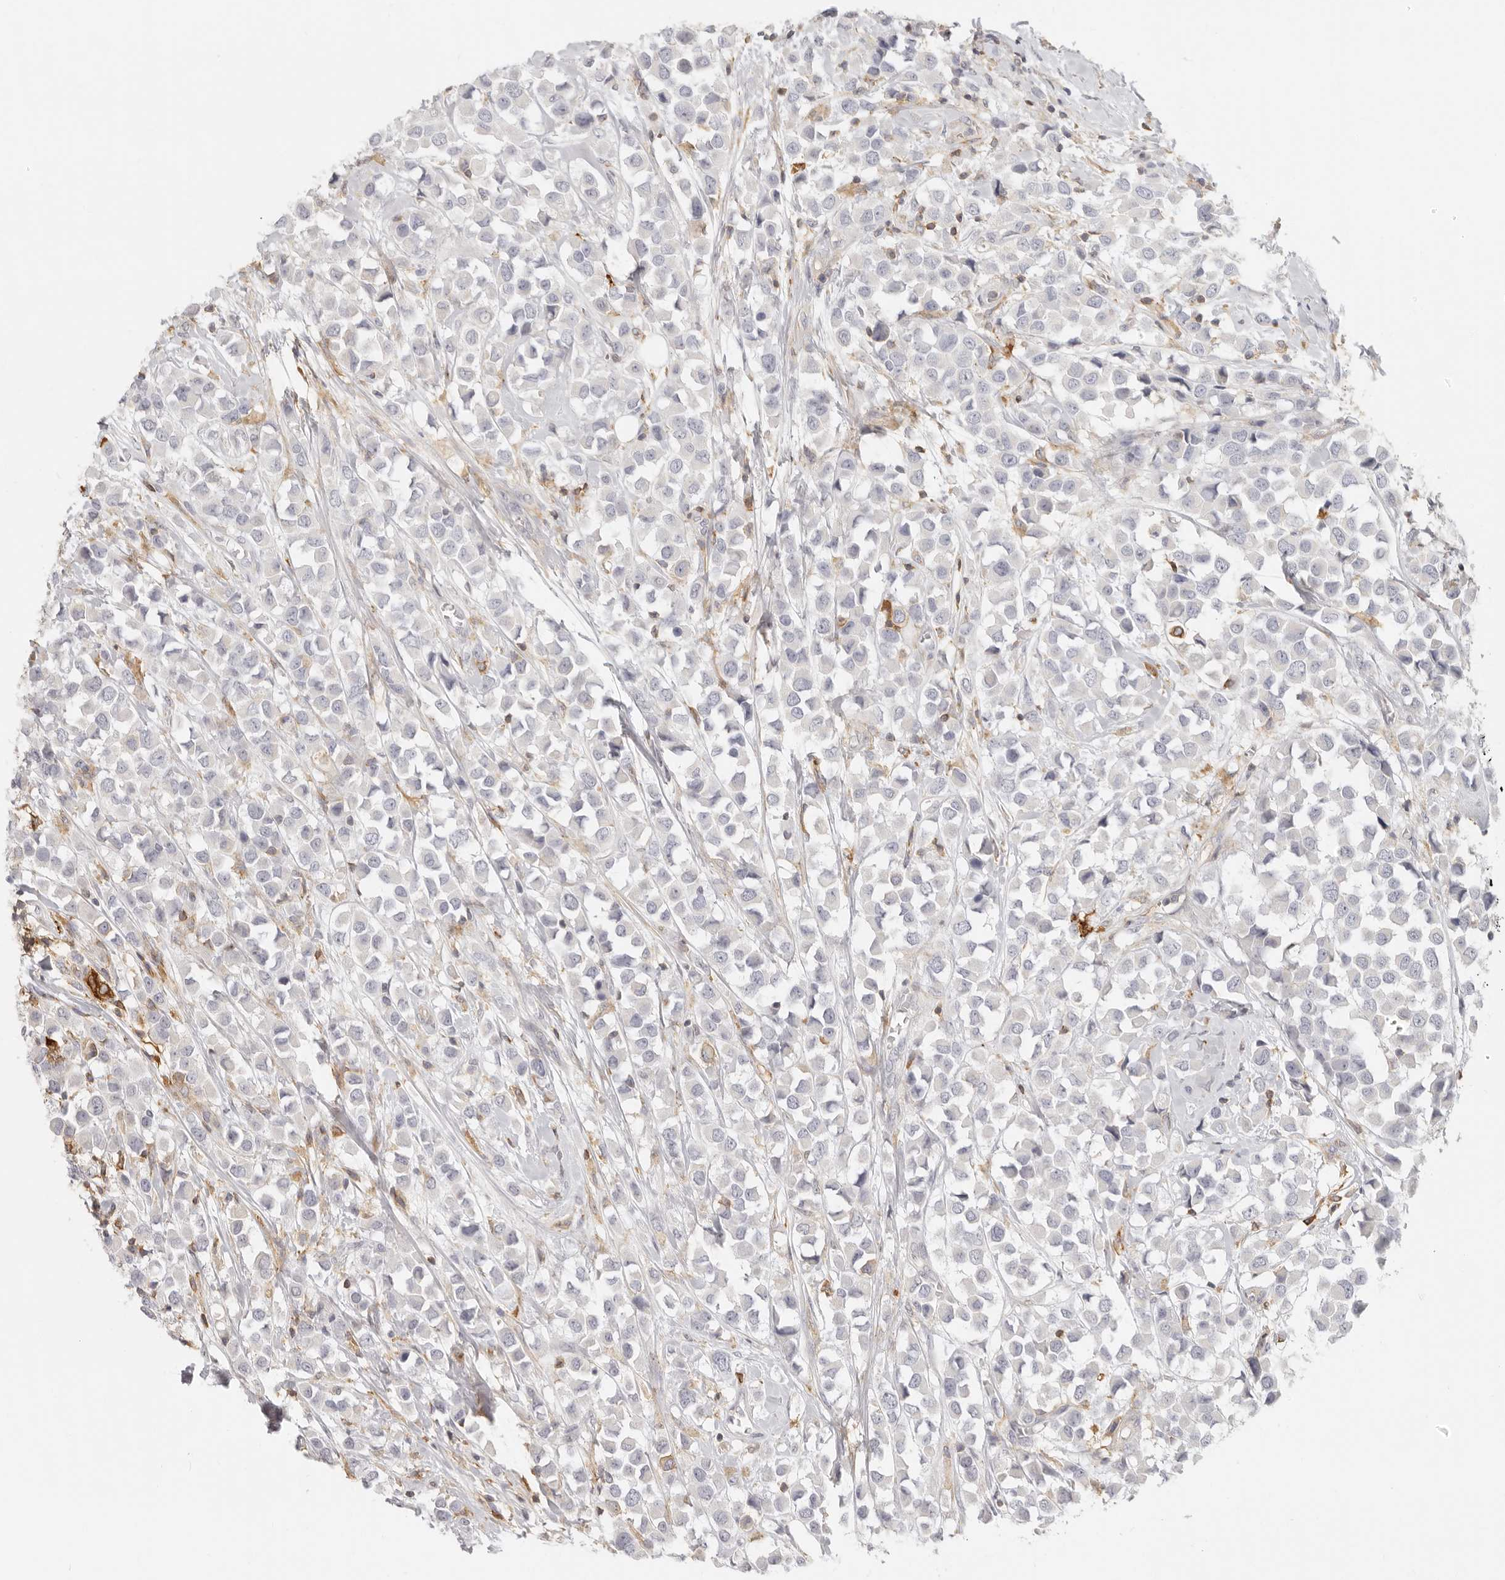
{"staining": {"intensity": "negative", "quantity": "none", "location": "none"}, "tissue": "breast cancer", "cell_type": "Tumor cells", "image_type": "cancer", "snomed": [{"axis": "morphology", "description": "Duct carcinoma"}, {"axis": "topography", "description": "Breast"}], "caption": "Protein analysis of breast cancer demonstrates no significant expression in tumor cells.", "gene": "NIBAN1", "patient": {"sex": "female", "age": 61}}